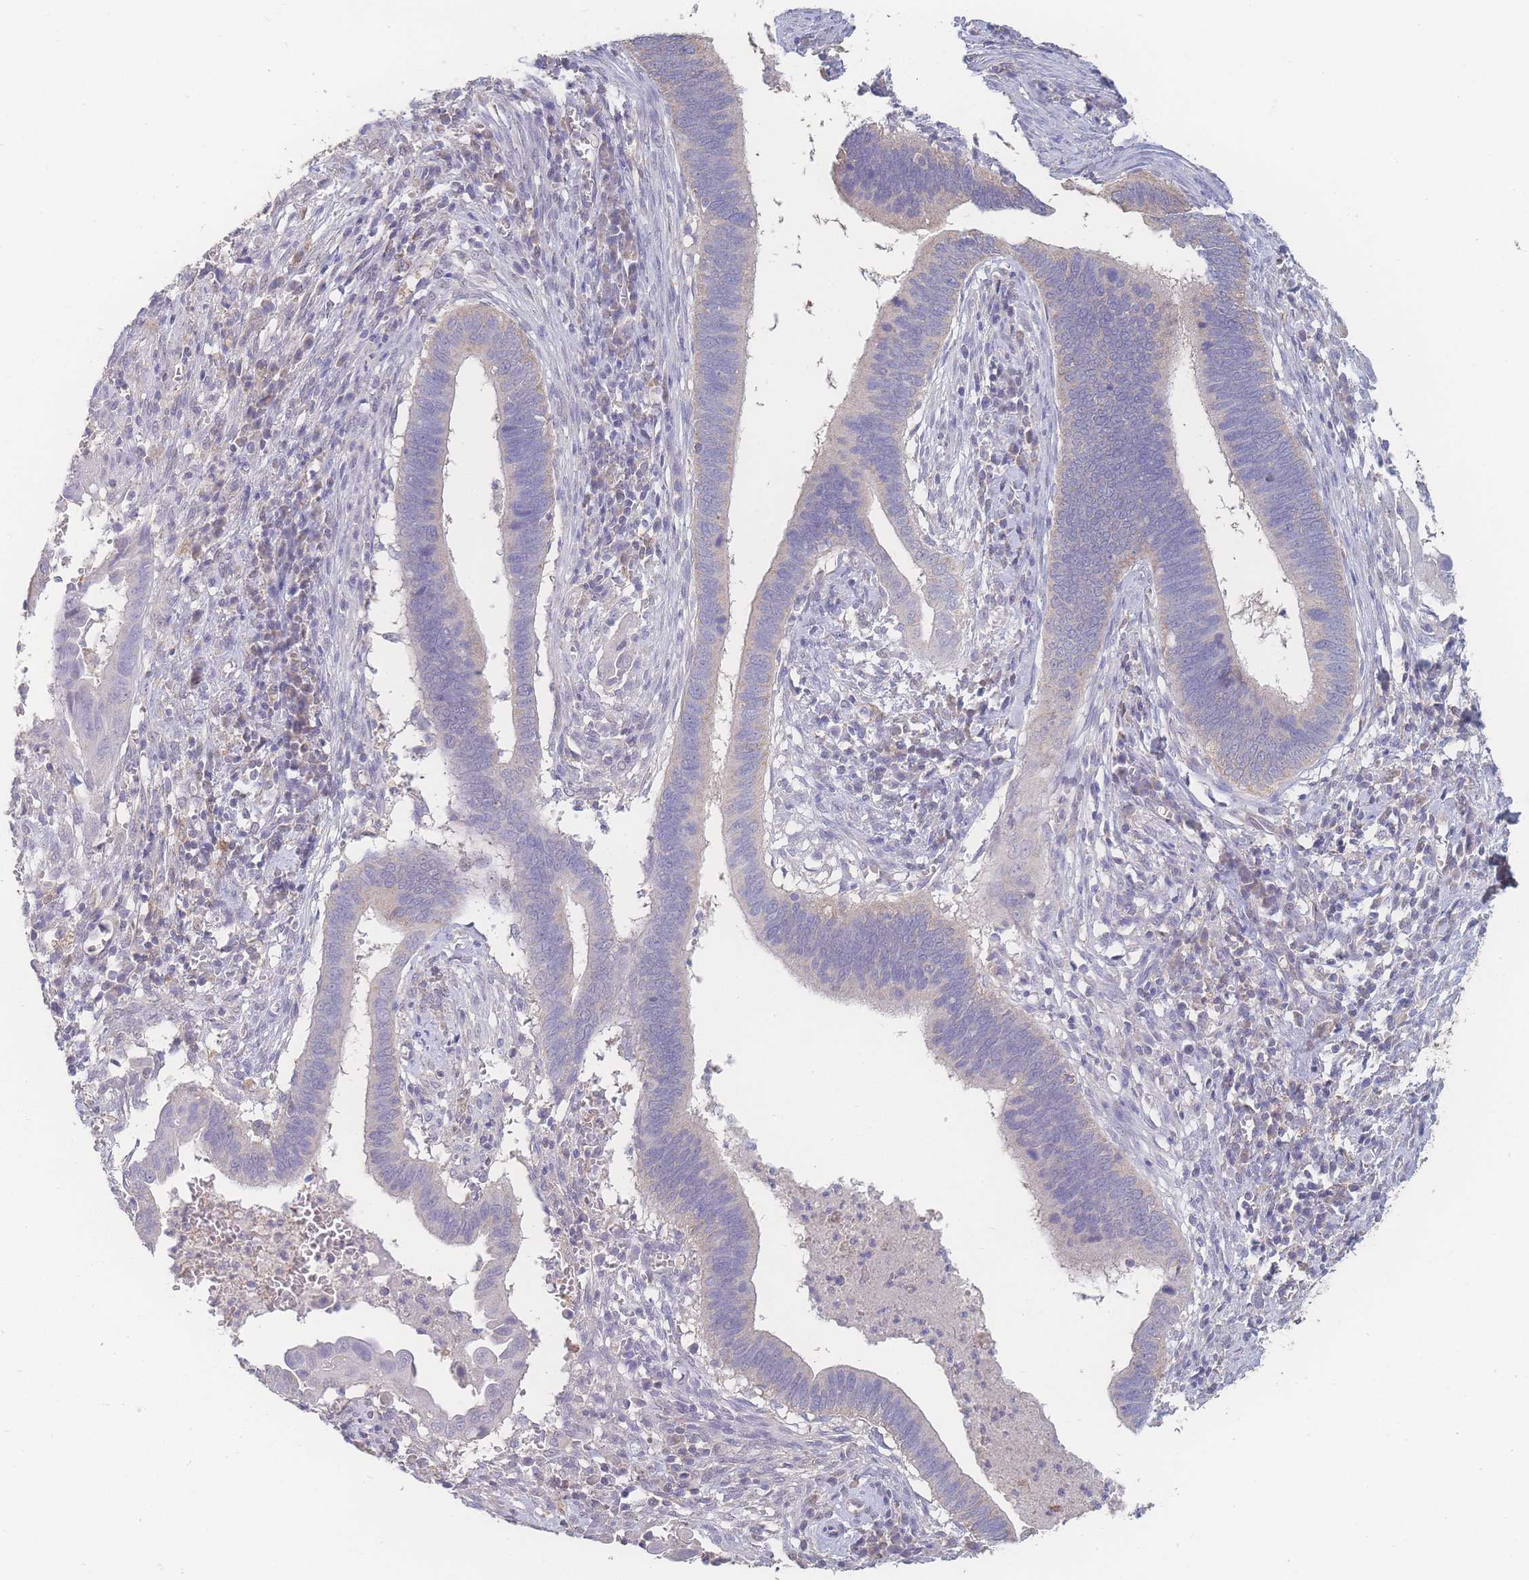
{"staining": {"intensity": "weak", "quantity": "<25%", "location": "cytoplasmic/membranous"}, "tissue": "cervical cancer", "cell_type": "Tumor cells", "image_type": "cancer", "snomed": [{"axis": "morphology", "description": "Adenocarcinoma, NOS"}, {"axis": "topography", "description": "Cervix"}], "caption": "The histopathology image displays no staining of tumor cells in cervical cancer.", "gene": "GIPR", "patient": {"sex": "female", "age": 42}}